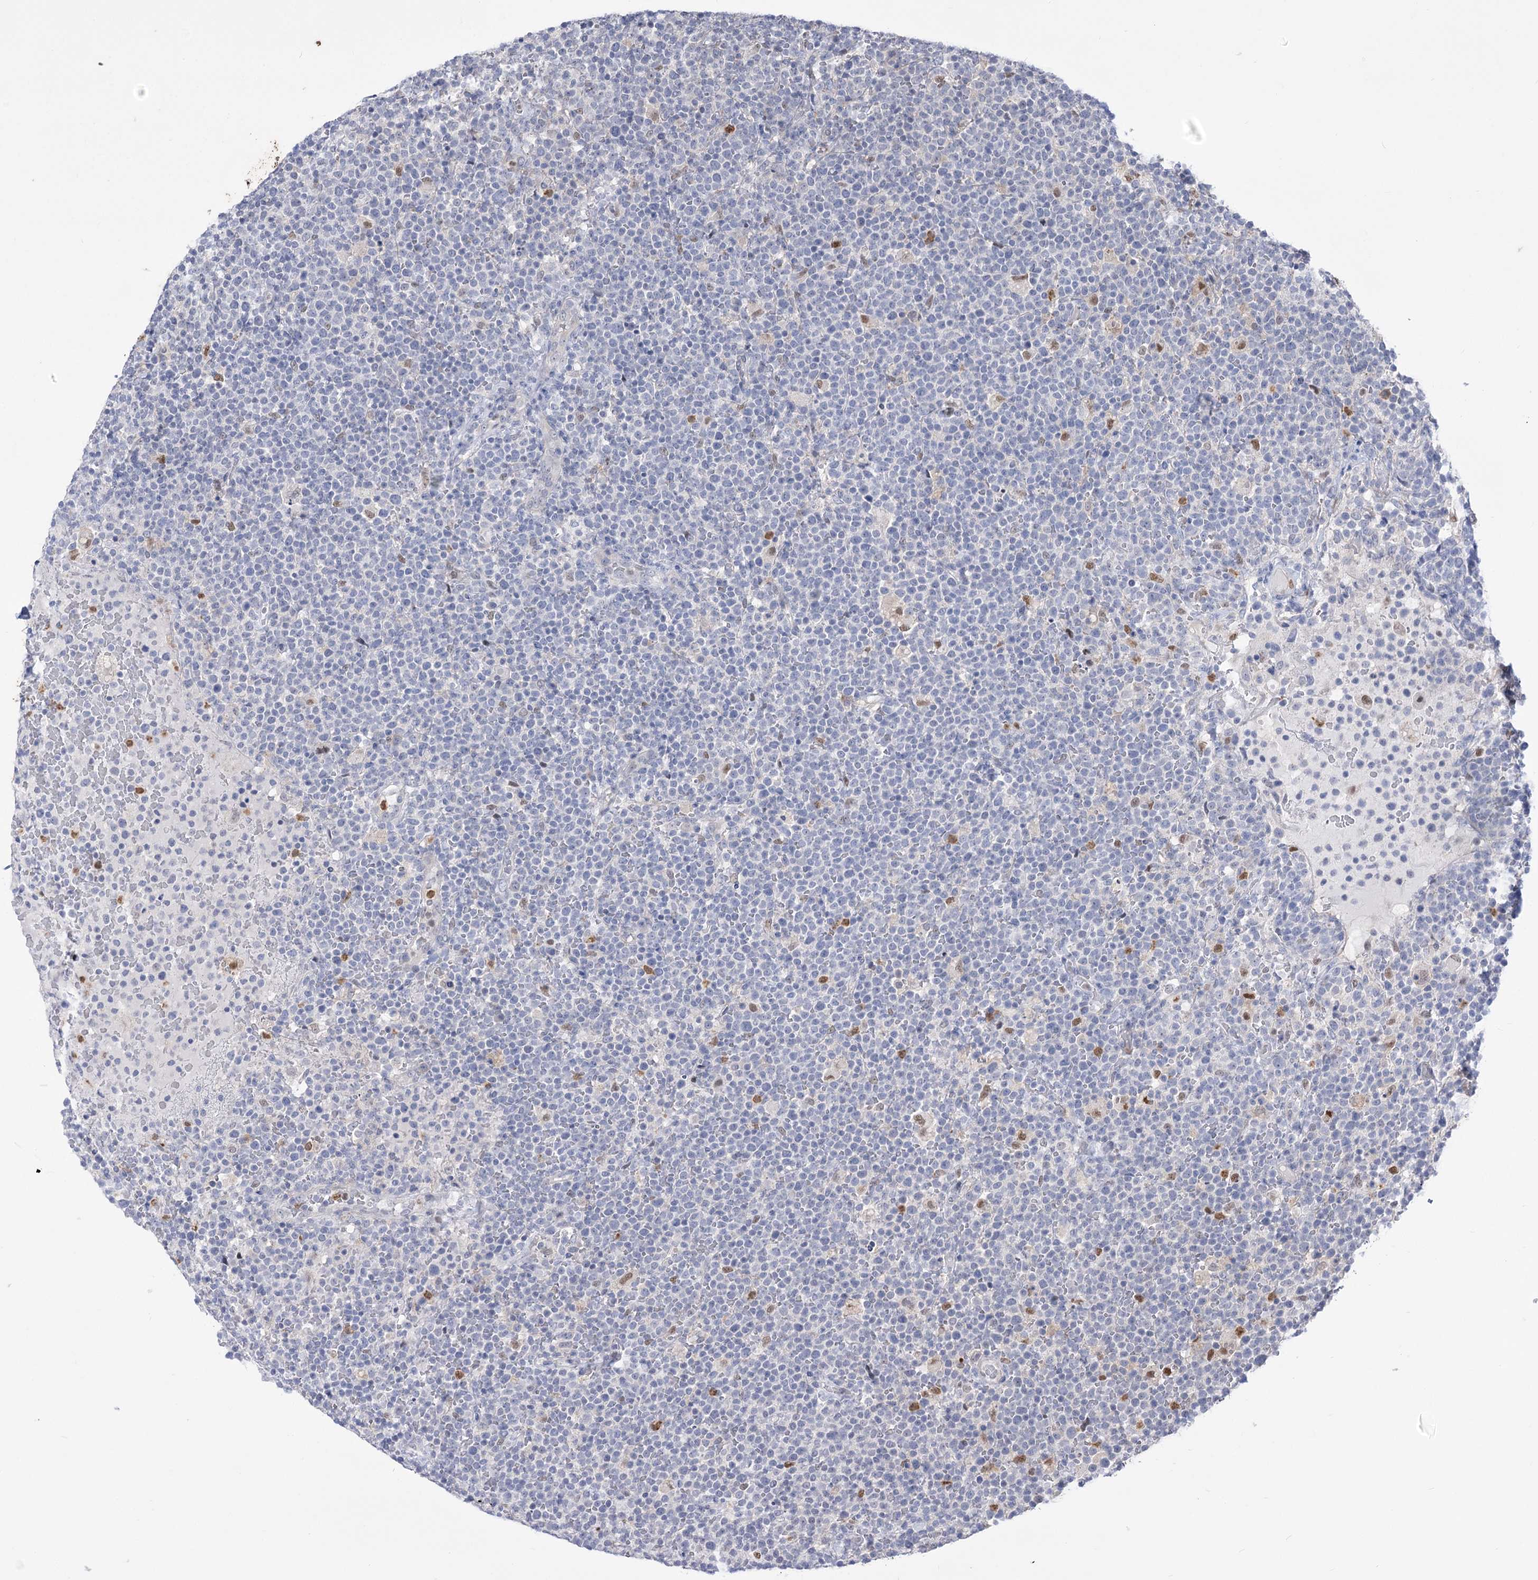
{"staining": {"intensity": "negative", "quantity": "none", "location": "none"}, "tissue": "lymphoma", "cell_type": "Tumor cells", "image_type": "cancer", "snomed": [{"axis": "morphology", "description": "Malignant lymphoma, non-Hodgkin's type, High grade"}, {"axis": "topography", "description": "Lymph node"}], "caption": "High magnification brightfield microscopy of lymphoma stained with DAB (3,3'-diaminobenzidine) (brown) and counterstained with hematoxylin (blue): tumor cells show no significant expression.", "gene": "SIAE", "patient": {"sex": "male", "age": 61}}